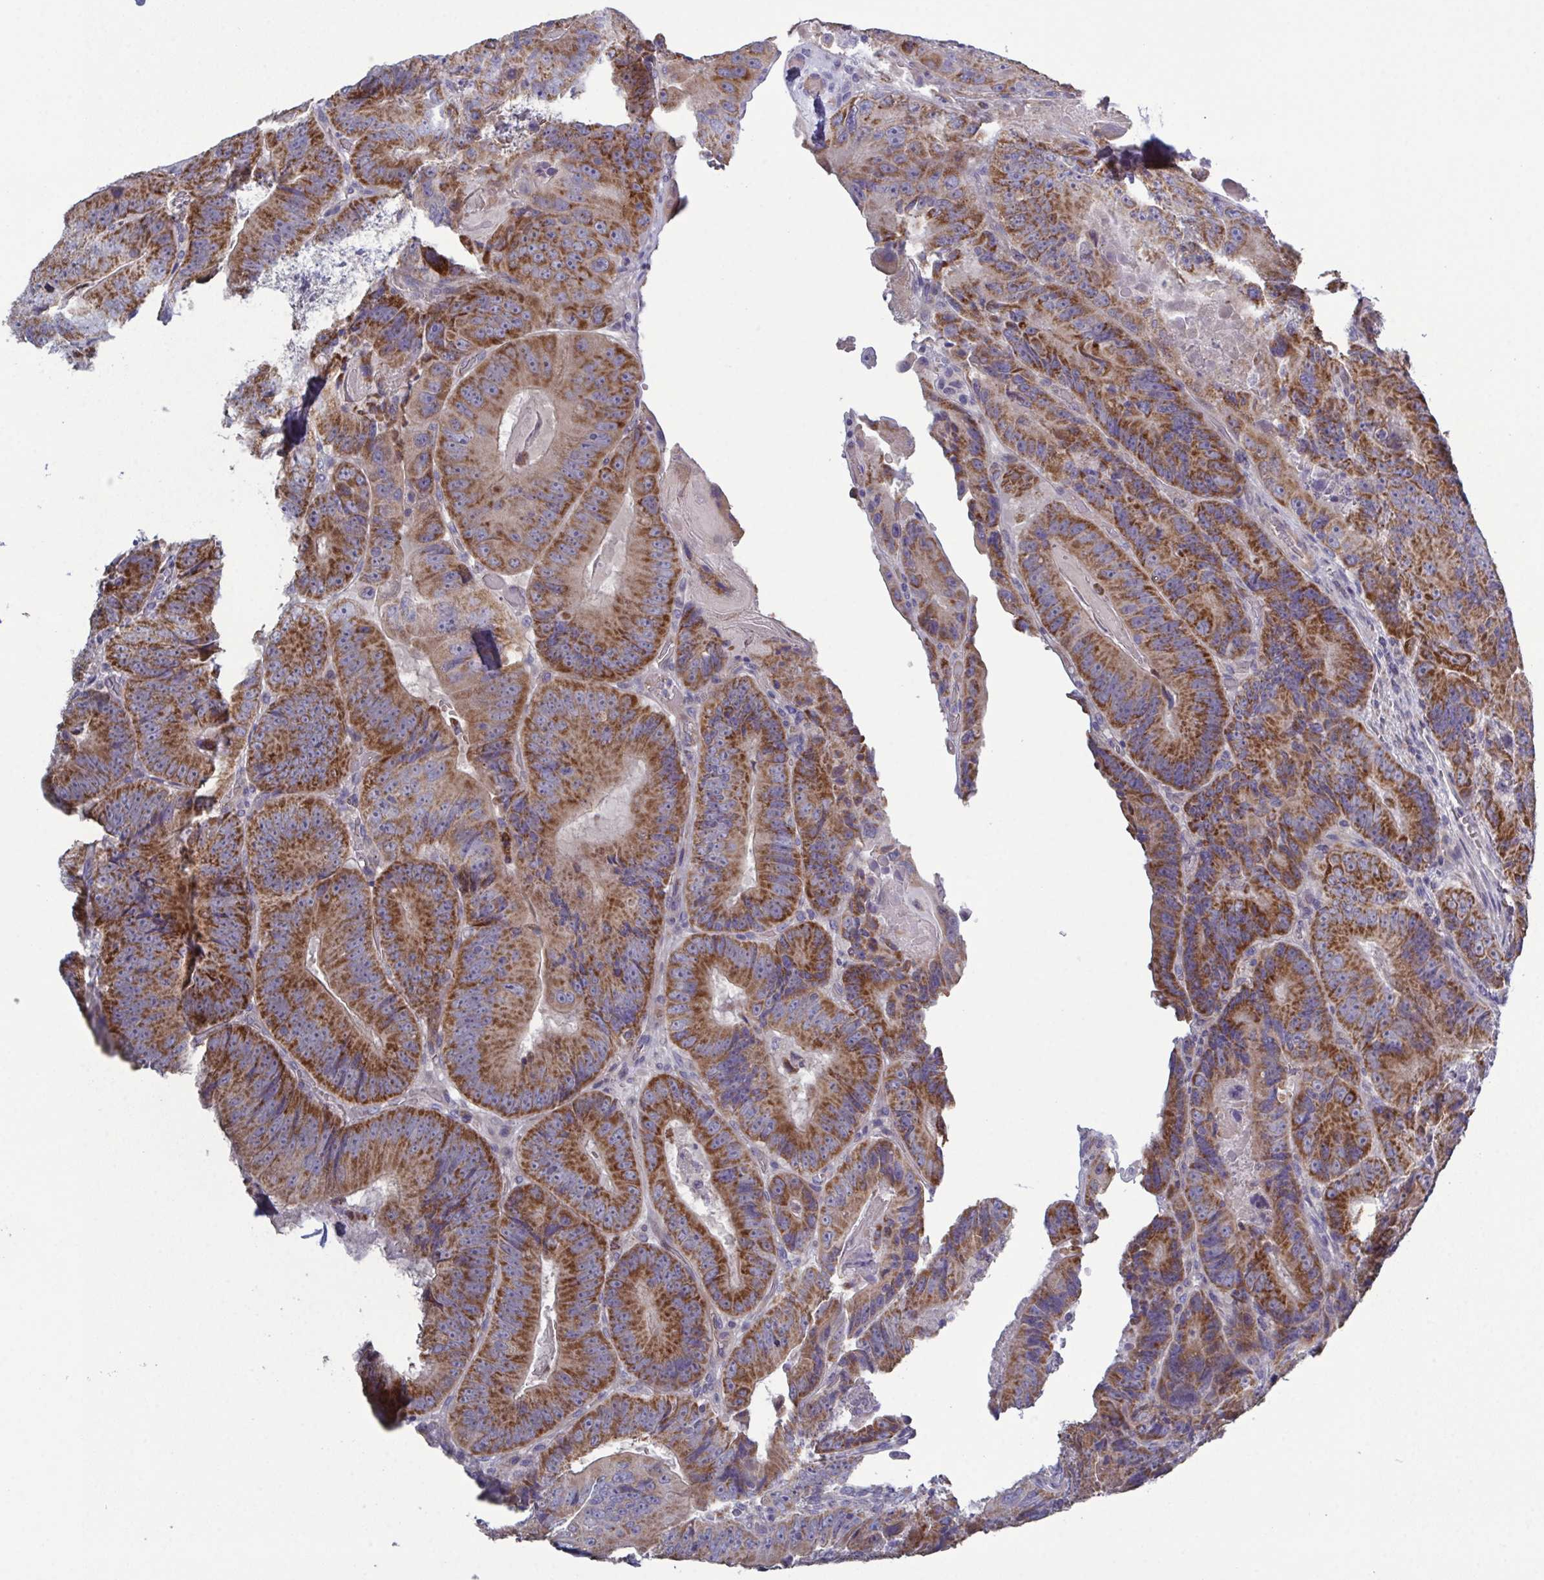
{"staining": {"intensity": "strong", "quantity": "25%-75%", "location": "cytoplasmic/membranous"}, "tissue": "colorectal cancer", "cell_type": "Tumor cells", "image_type": "cancer", "snomed": [{"axis": "morphology", "description": "Adenocarcinoma, NOS"}, {"axis": "topography", "description": "Colon"}], "caption": "The photomicrograph exhibits staining of colorectal cancer, revealing strong cytoplasmic/membranous protein expression (brown color) within tumor cells.", "gene": "GLDC", "patient": {"sex": "female", "age": 86}}